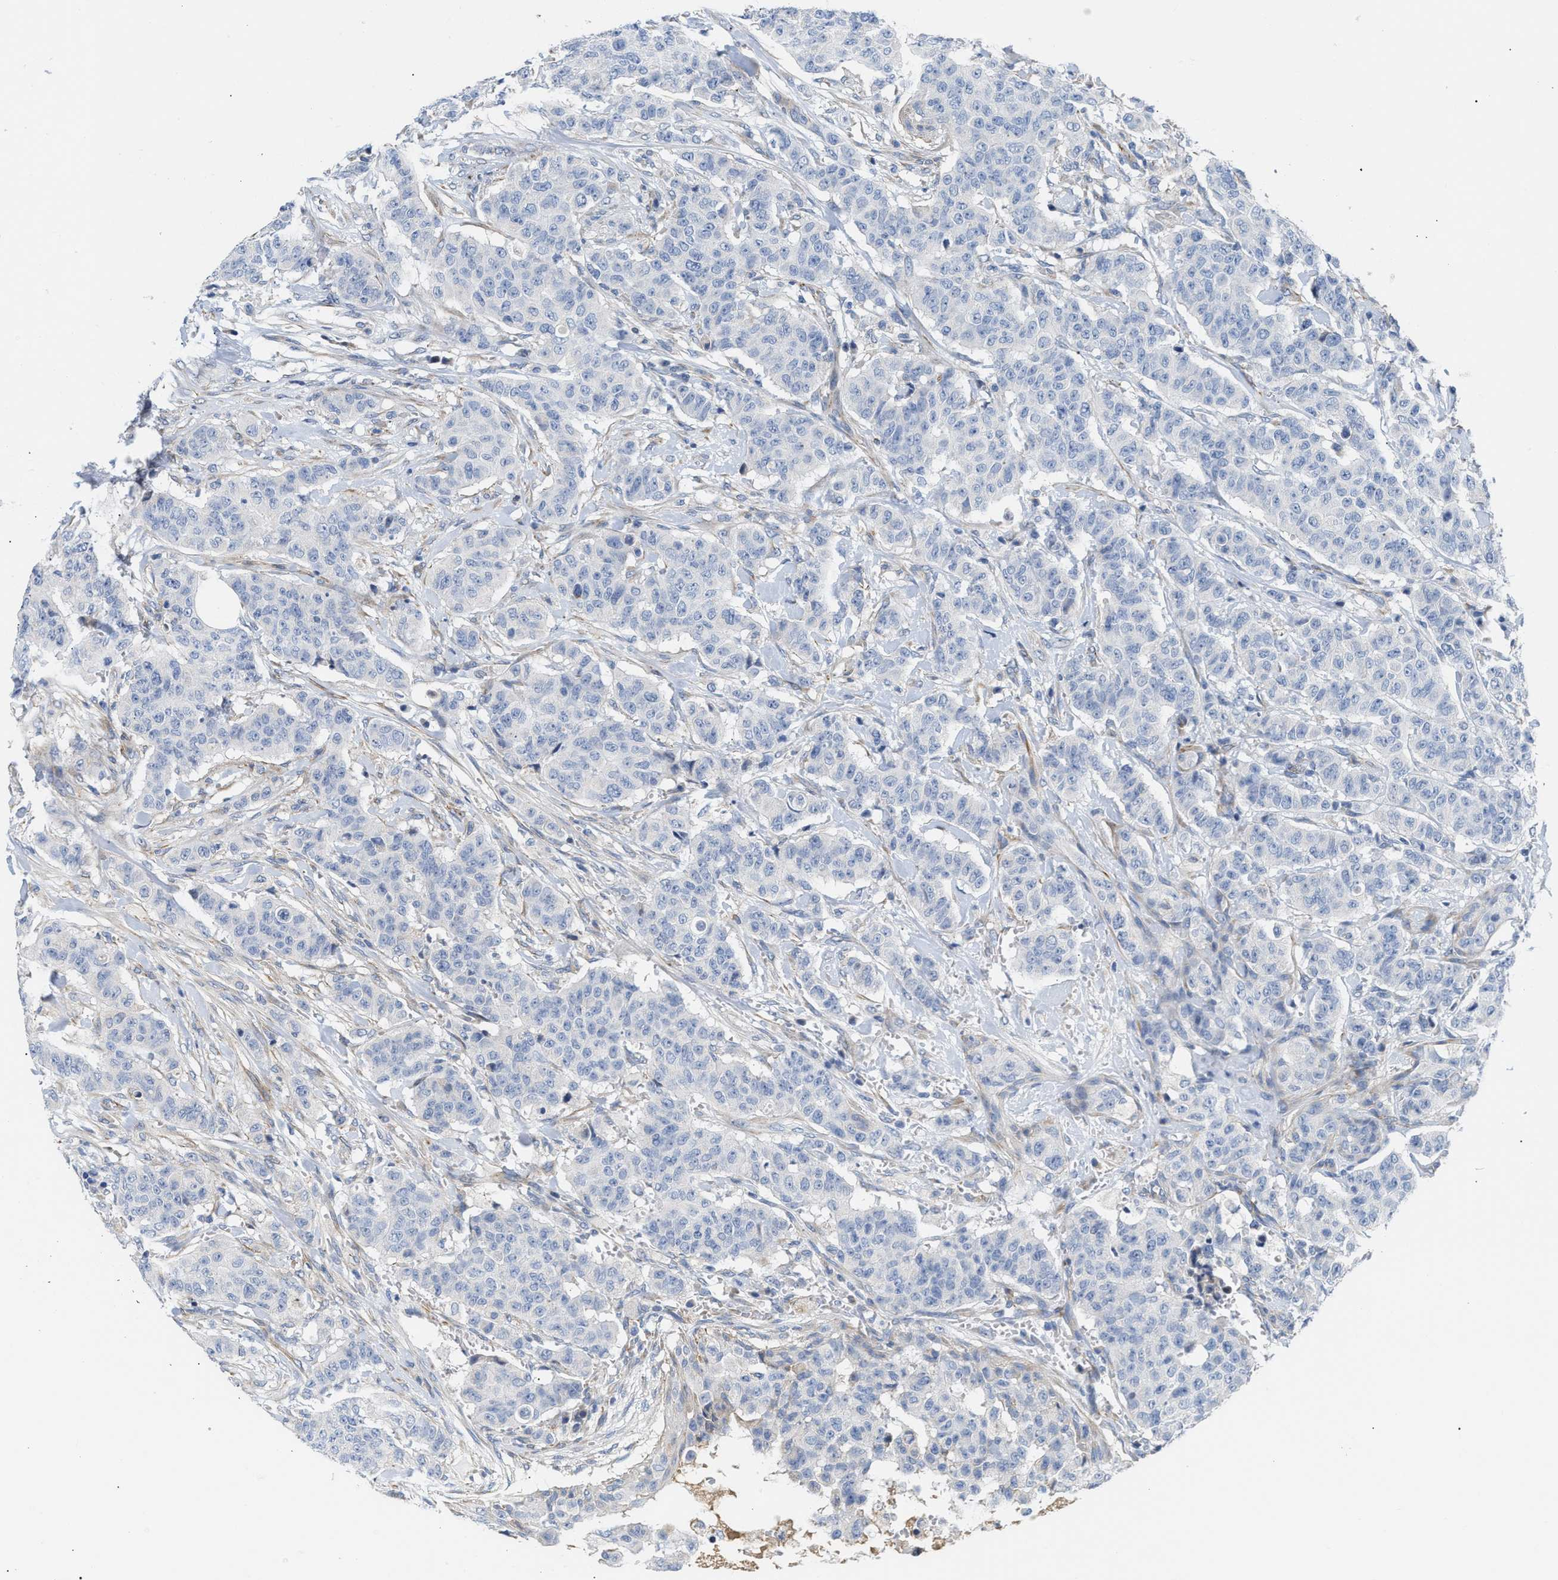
{"staining": {"intensity": "negative", "quantity": "none", "location": "none"}, "tissue": "breast cancer", "cell_type": "Tumor cells", "image_type": "cancer", "snomed": [{"axis": "morphology", "description": "Normal tissue, NOS"}, {"axis": "morphology", "description": "Duct carcinoma"}, {"axis": "topography", "description": "Breast"}], "caption": "DAB immunohistochemical staining of intraductal carcinoma (breast) demonstrates no significant expression in tumor cells.", "gene": "TFPI", "patient": {"sex": "female", "age": 40}}